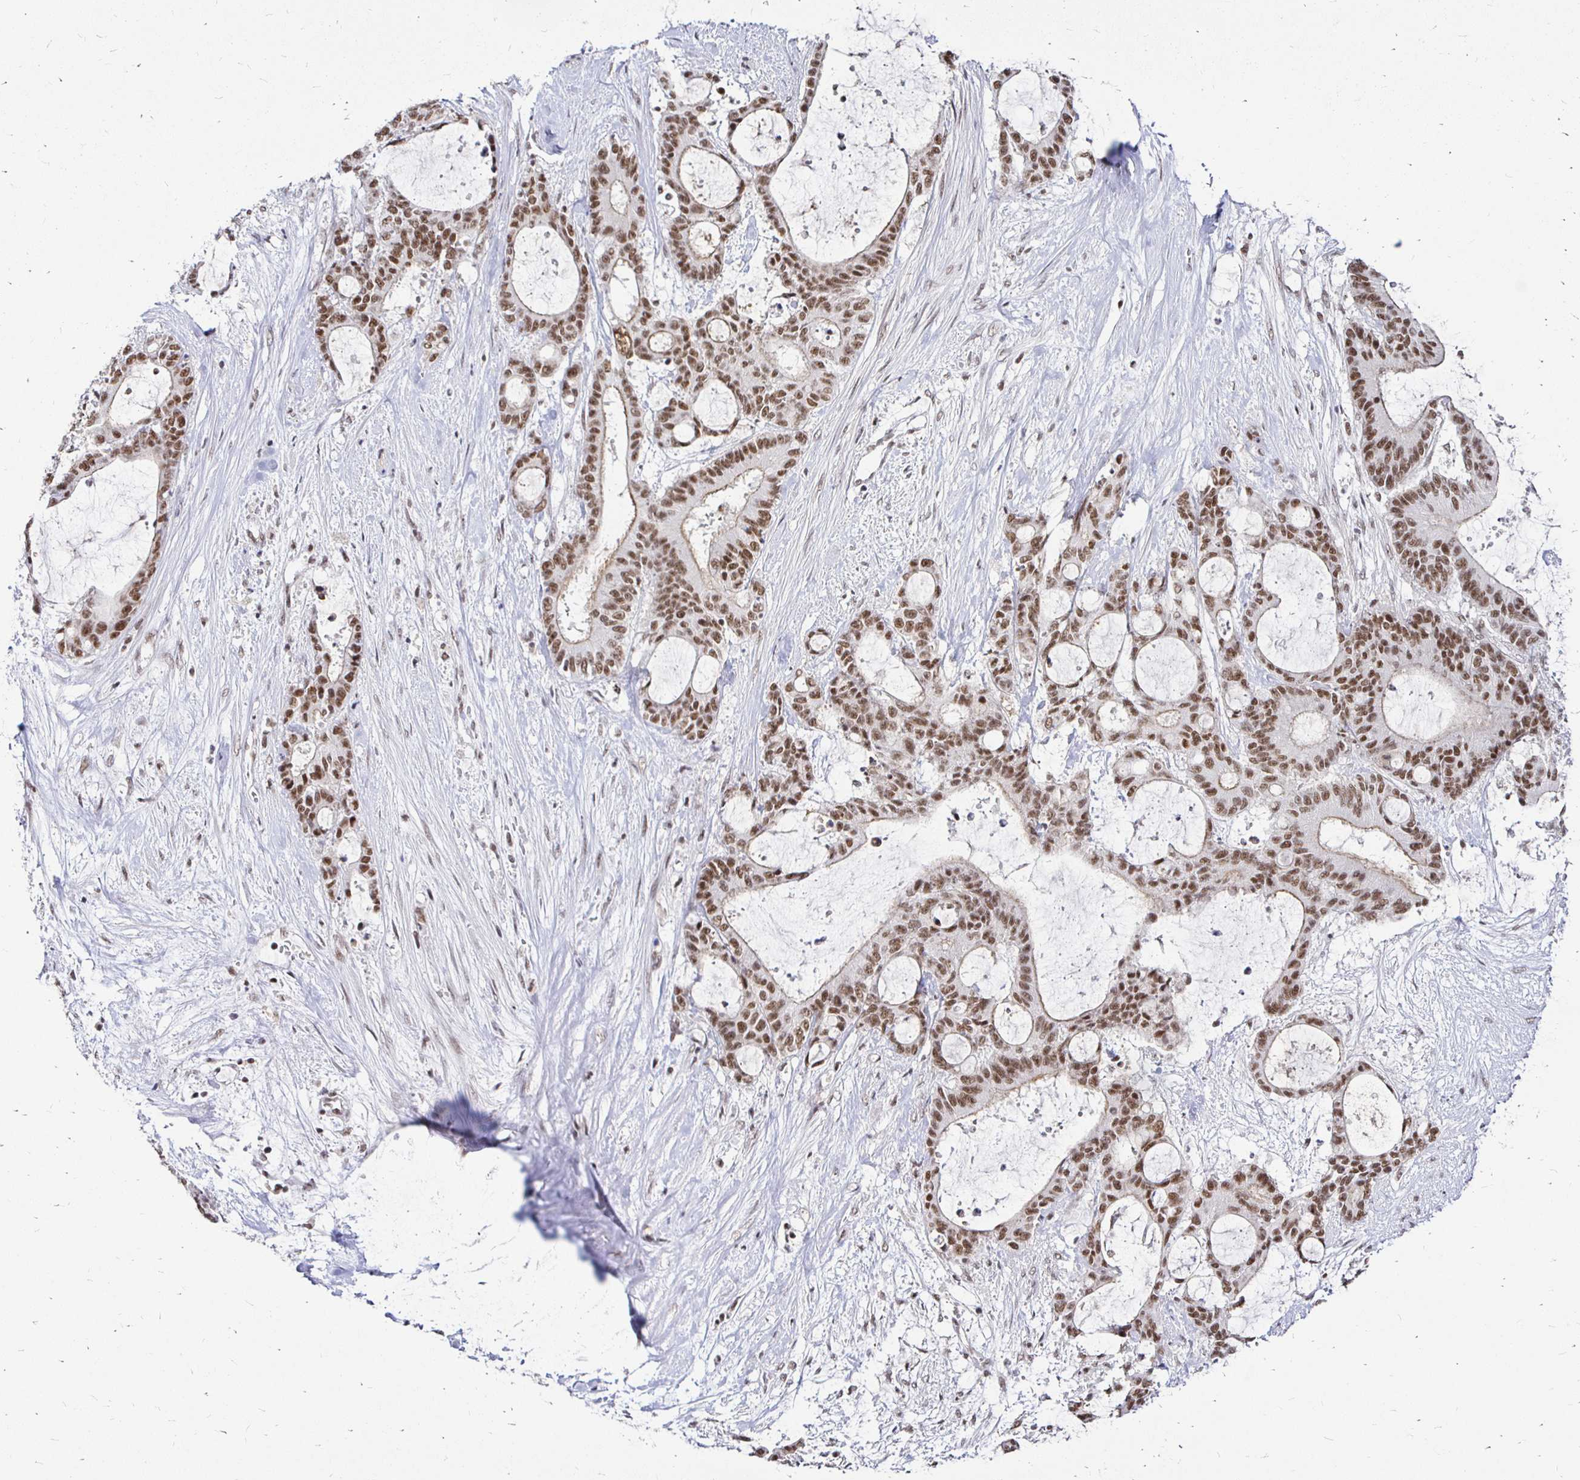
{"staining": {"intensity": "moderate", "quantity": ">75%", "location": "nuclear"}, "tissue": "liver cancer", "cell_type": "Tumor cells", "image_type": "cancer", "snomed": [{"axis": "morphology", "description": "Normal tissue, NOS"}, {"axis": "morphology", "description": "Cholangiocarcinoma"}, {"axis": "topography", "description": "Liver"}, {"axis": "topography", "description": "Peripheral nerve tissue"}], "caption": "This micrograph demonstrates immunohistochemistry staining of liver cancer (cholangiocarcinoma), with medium moderate nuclear expression in about >75% of tumor cells.", "gene": "SIN3A", "patient": {"sex": "female", "age": 73}}